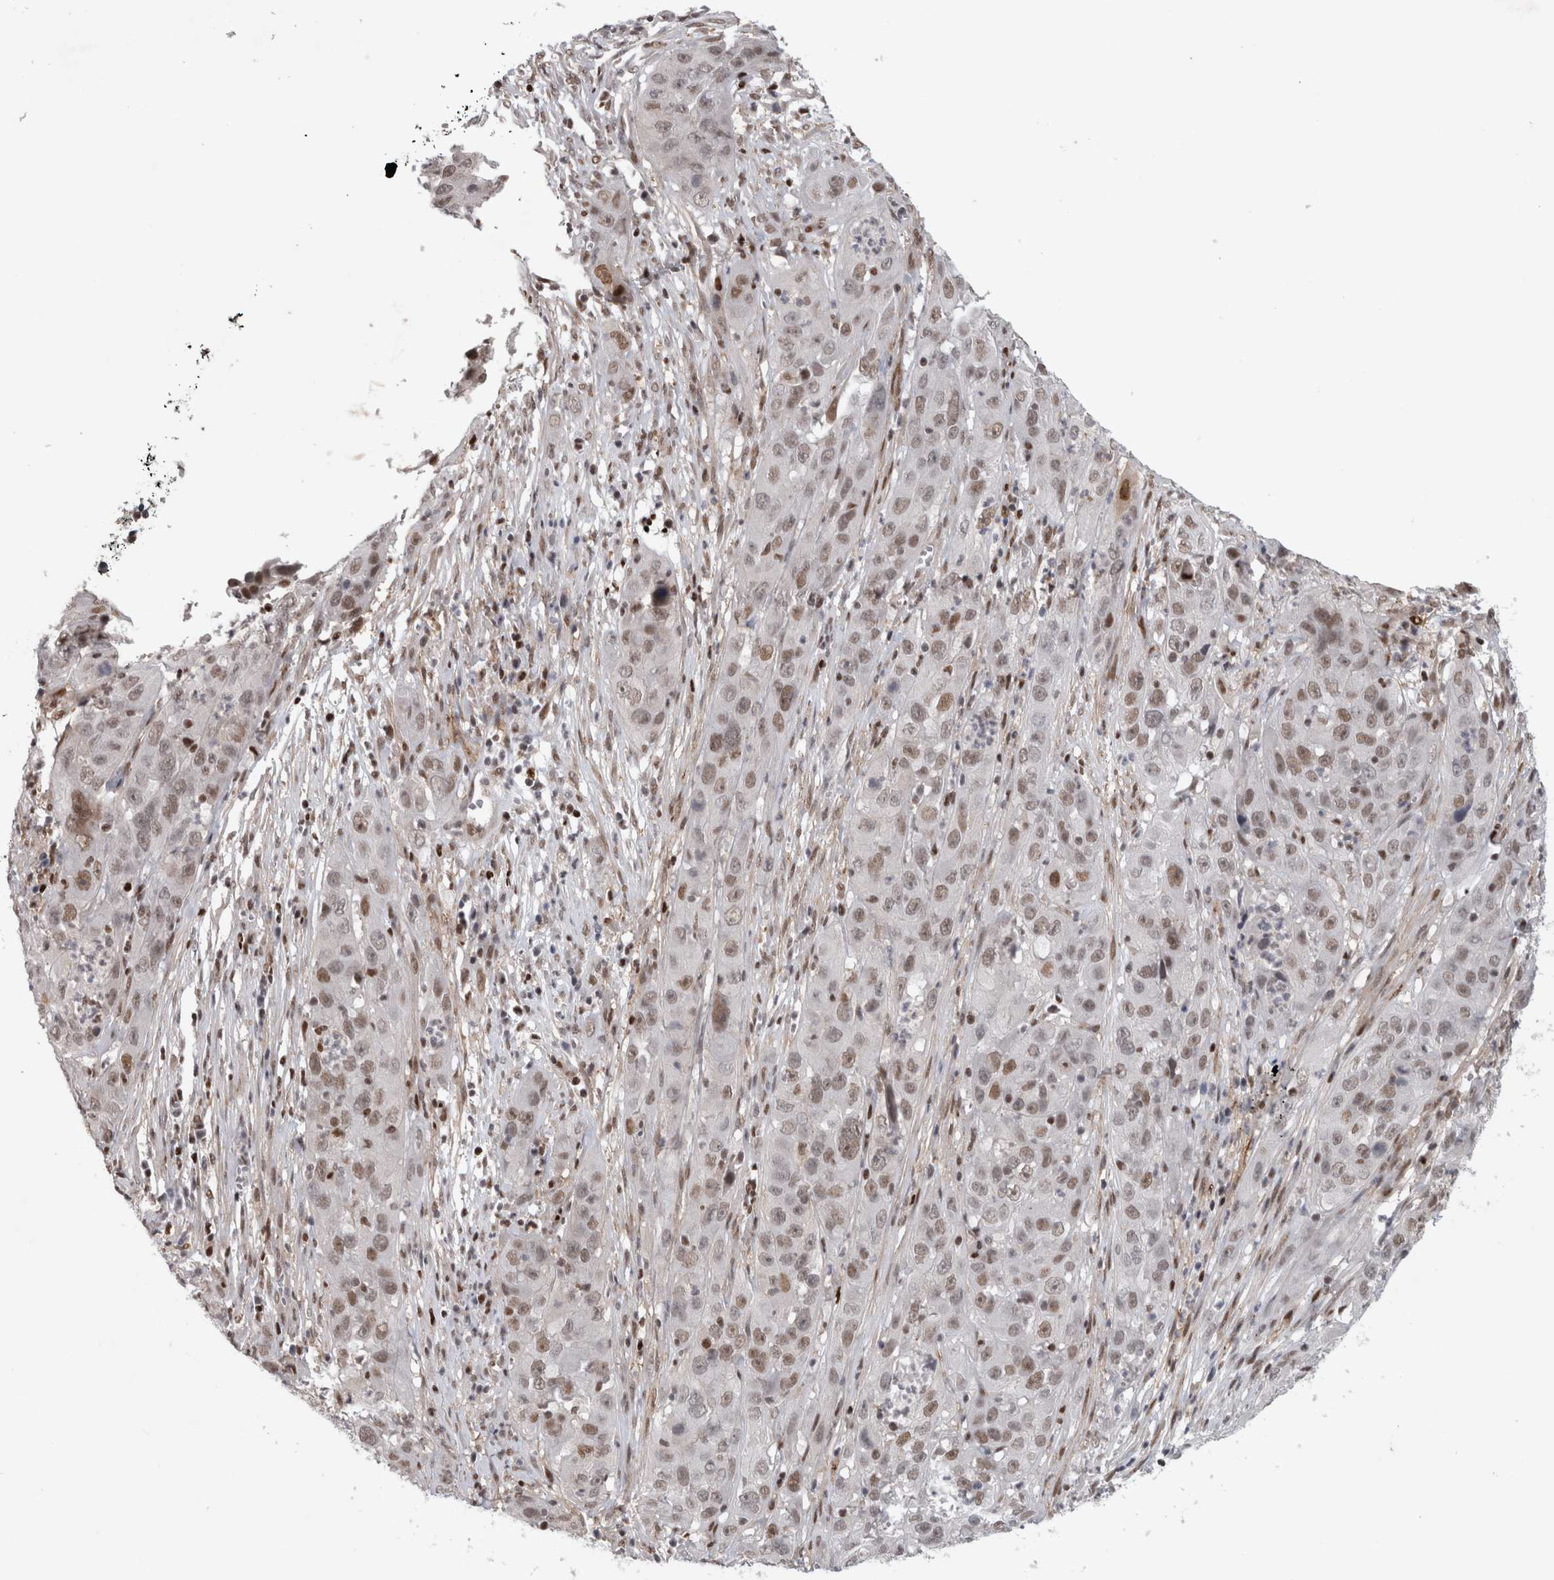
{"staining": {"intensity": "weak", "quantity": ">75%", "location": "nuclear"}, "tissue": "cervical cancer", "cell_type": "Tumor cells", "image_type": "cancer", "snomed": [{"axis": "morphology", "description": "Squamous cell carcinoma, NOS"}, {"axis": "topography", "description": "Cervix"}], "caption": "Brown immunohistochemical staining in human squamous cell carcinoma (cervical) reveals weak nuclear positivity in about >75% of tumor cells.", "gene": "SRARP", "patient": {"sex": "female", "age": 32}}